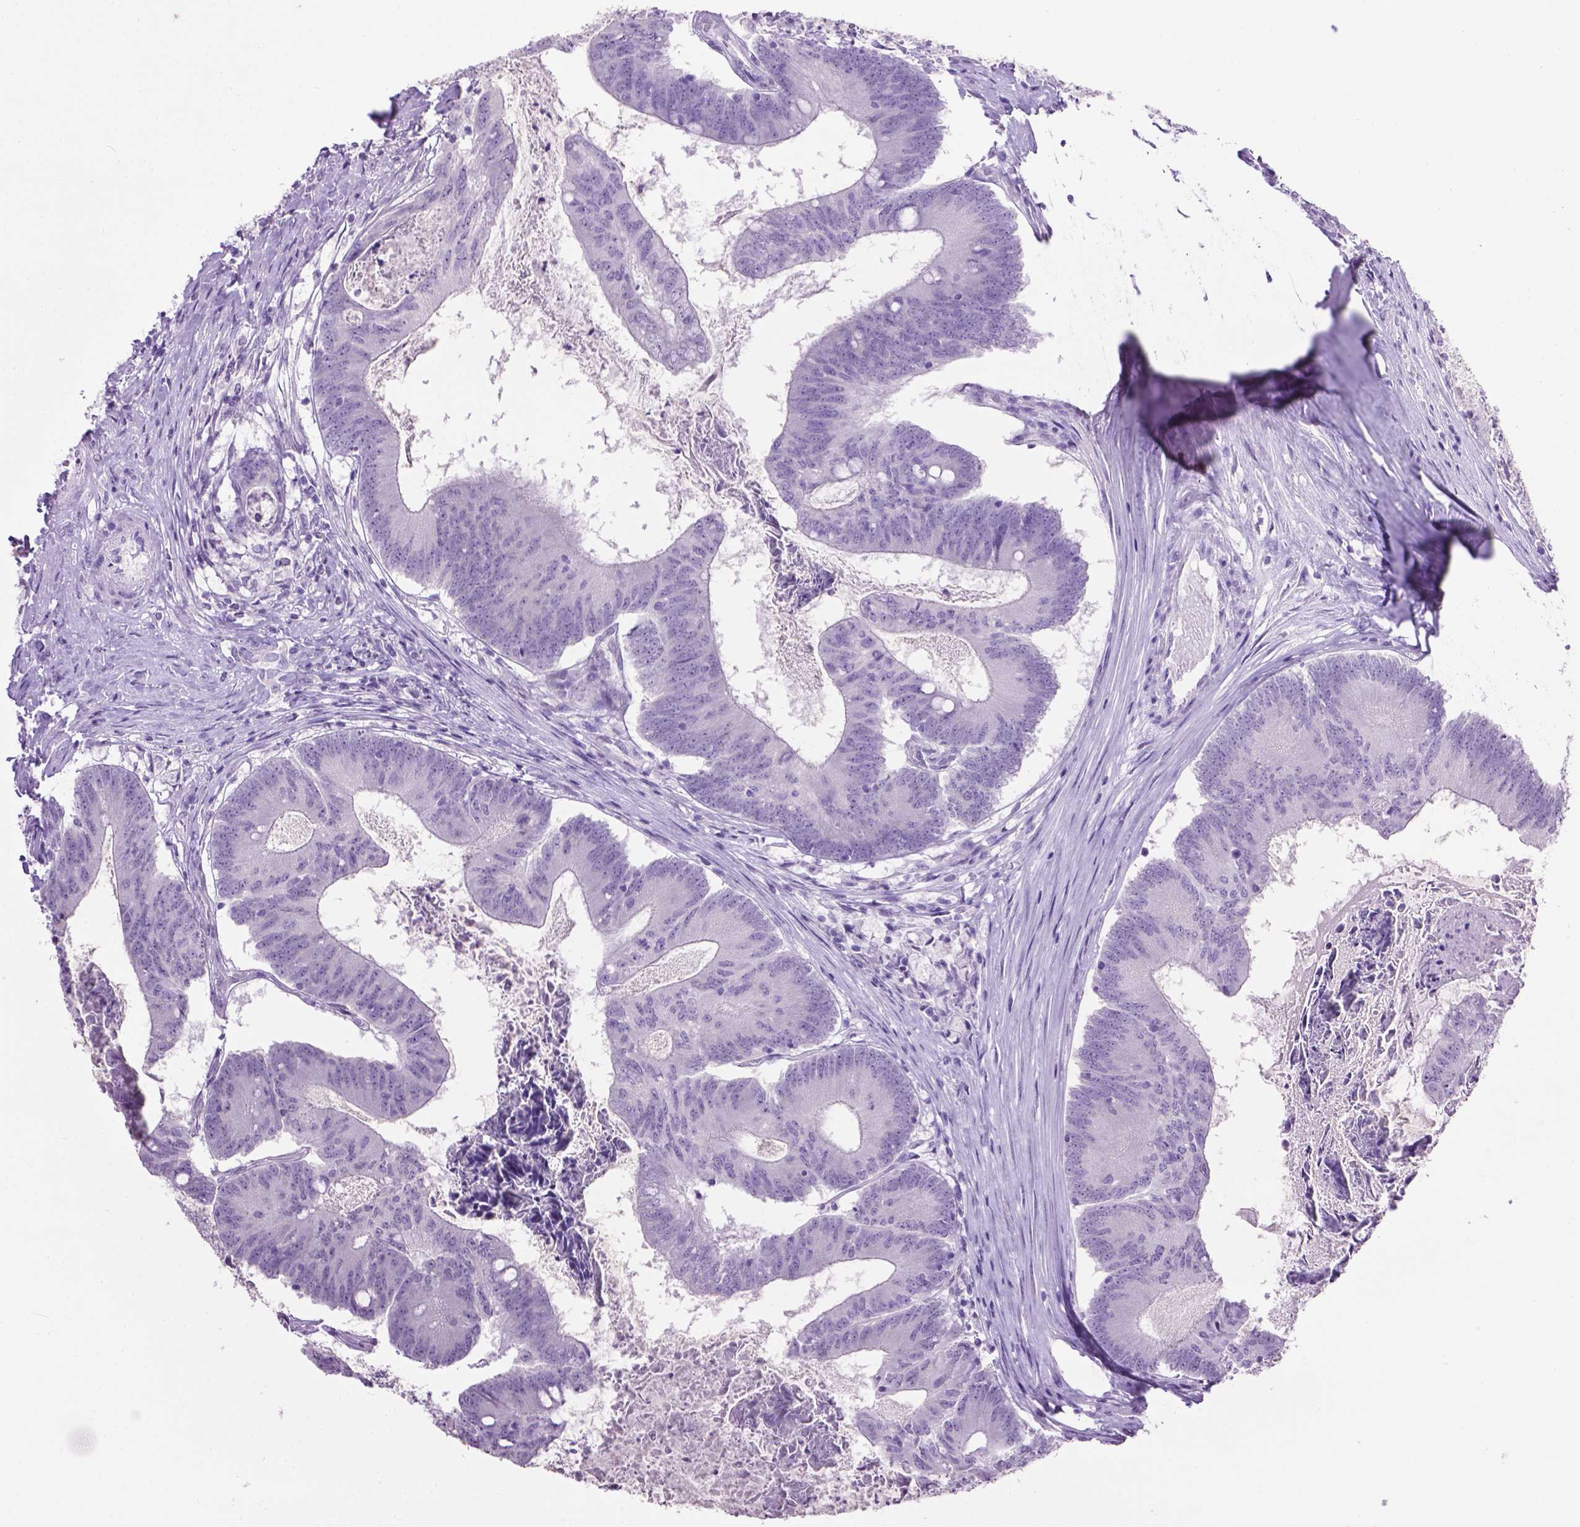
{"staining": {"intensity": "negative", "quantity": "none", "location": "none"}, "tissue": "colorectal cancer", "cell_type": "Tumor cells", "image_type": "cancer", "snomed": [{"axis": "morphology", "description": "Adenocarcinoma, NOS"}, {"axis": "topography", "description": "Colon"}], "caption": "Immunohistochemistry of colorectal cancer reveals no expression in tumor cells. (DAB IHC with hematoxylin counter stain).", "gene": "TH", "patient": {"sex": "female", "age": 70}}